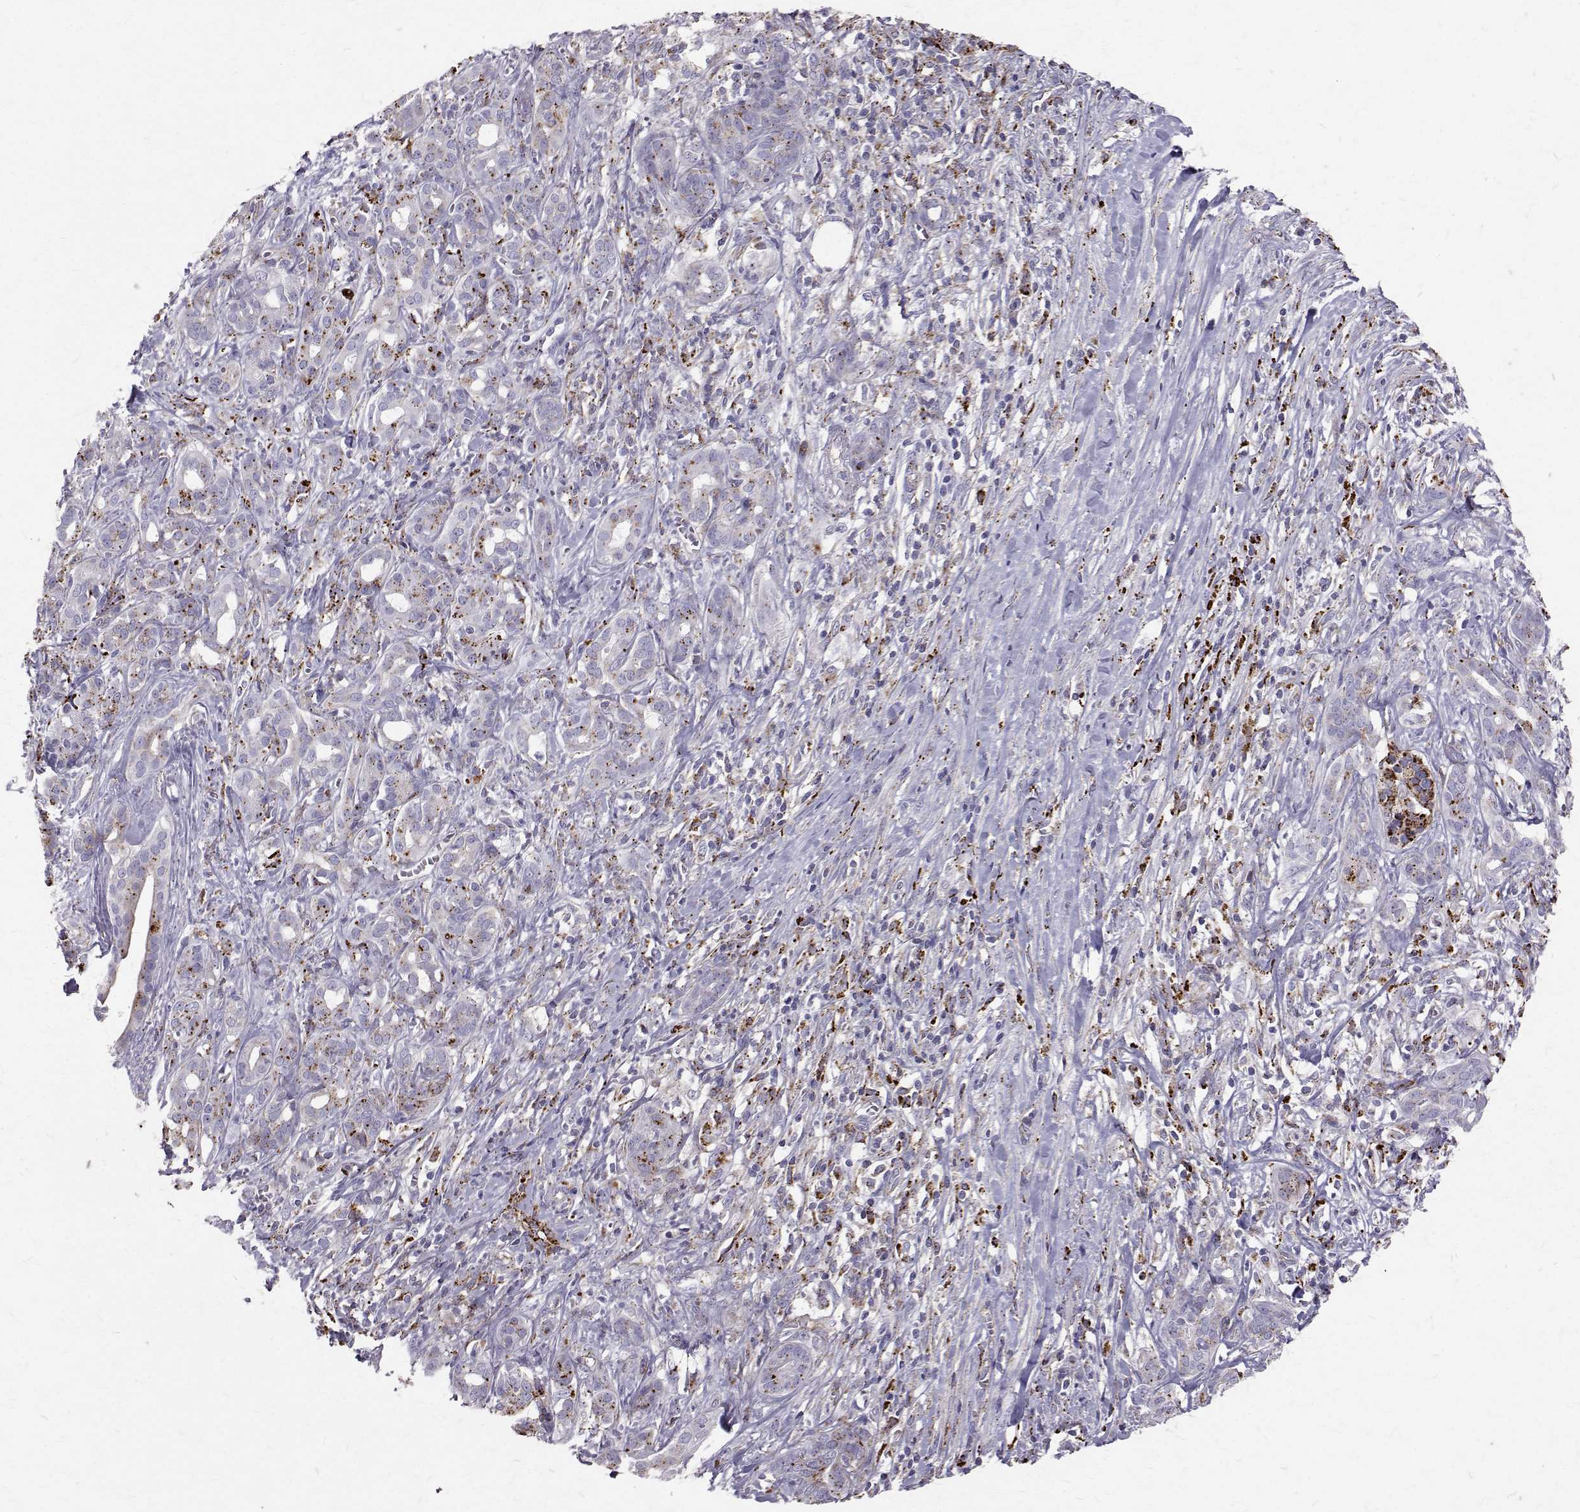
{"staining": {"intensity": "moderate", "quantity": "<25%", "location": "cytoplasmic/membranous"}, "tissue": "pancreatic cancer", "cell_type": "Tumor cells", "image_type": "cancer", "snomed": [{"axis": "morphology", "description": "Adenocarcinoma, NOS"}, {"axis": "topography", "description": "Pancreas"}], "caption": "Moderate cytoplasmic/membranous expression is seen in approximately <25% of tumor cells in pancreatic cancer (adenocarcinoma).", "gene": "TPP1", "patient": {"sex": "male", "age": 61}}